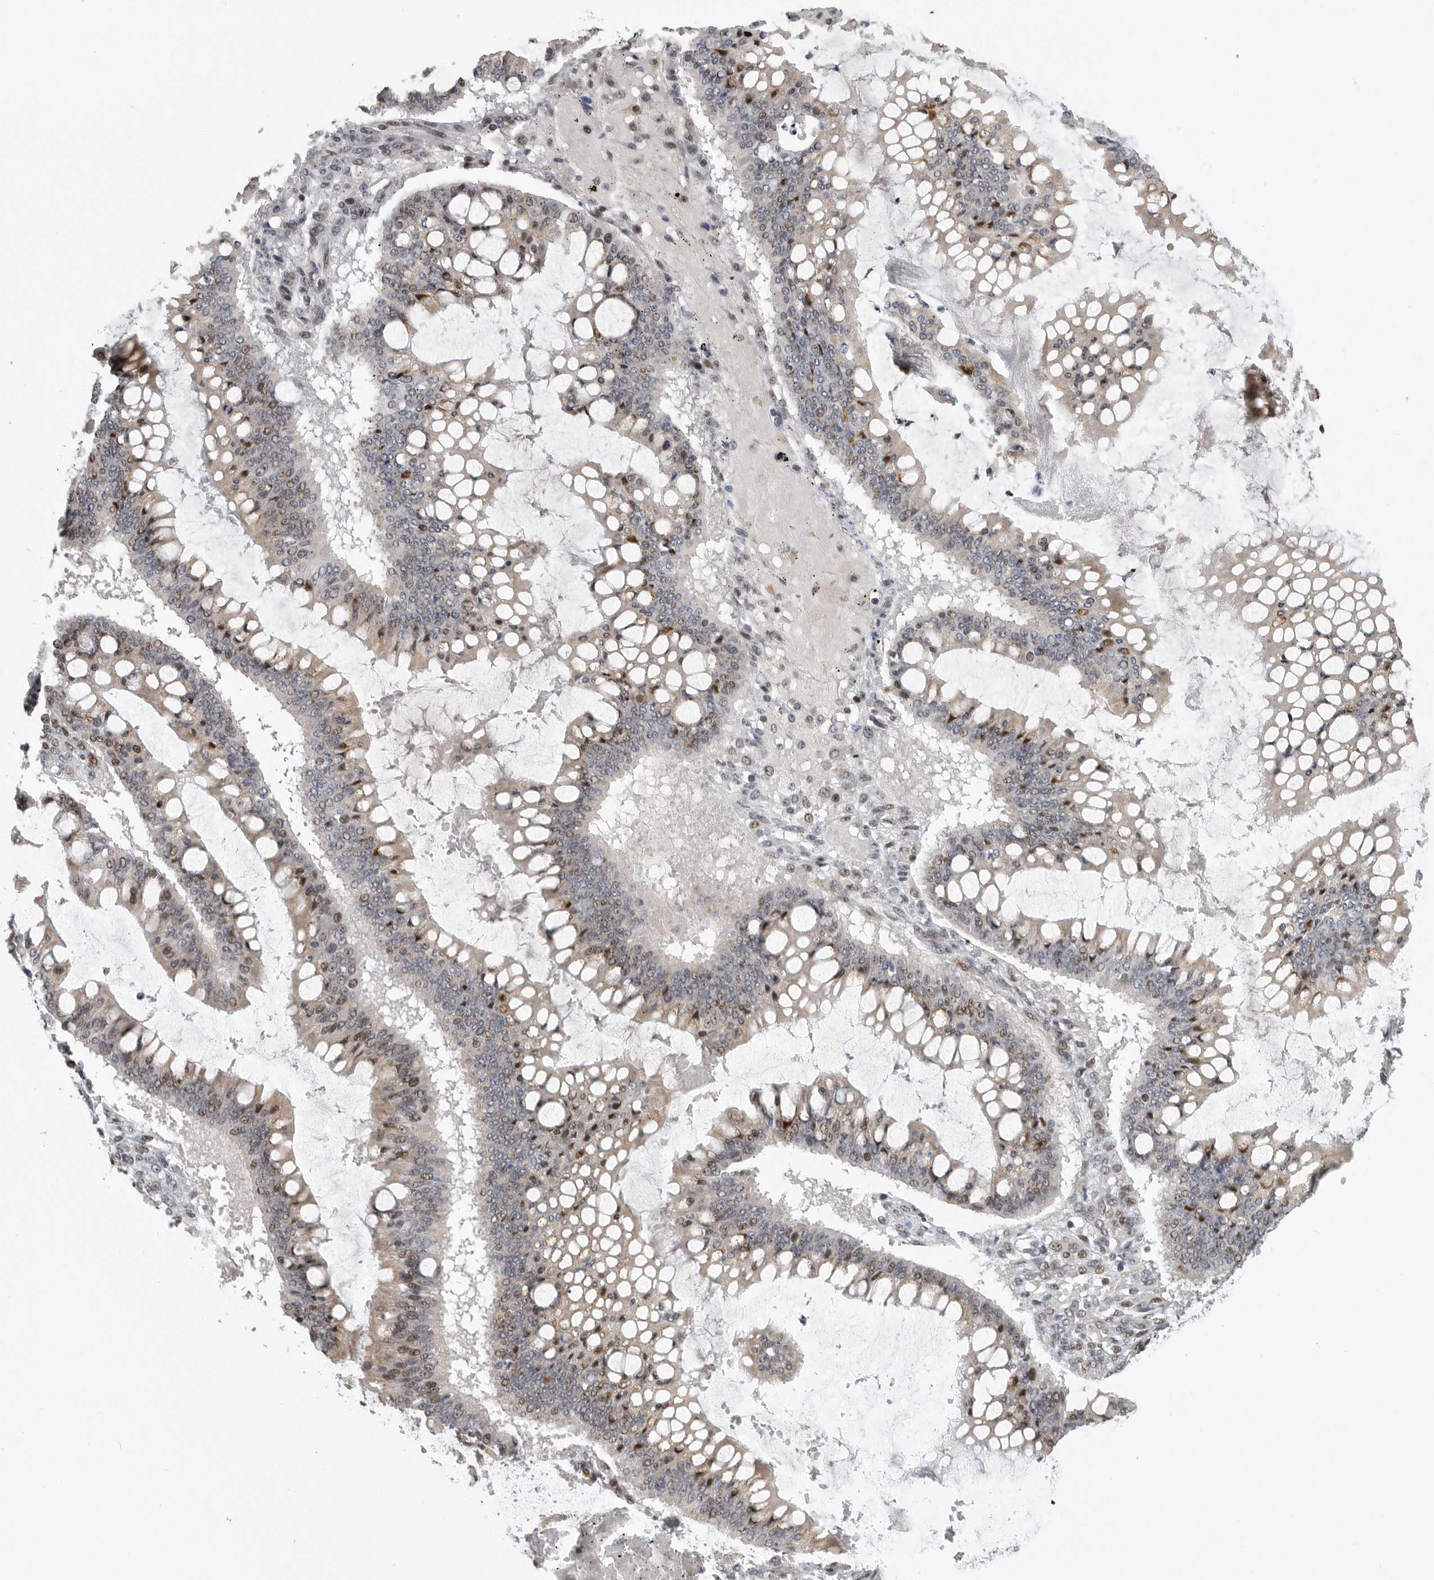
{"staining": {"intensity": "moderate", "quantity": "<25%", "location": "nuclear"}, "tissue": "ovarian cancer", "cell_type": "Tumor cells", "image_type": "cancer", "snomed": [{"axis": "morphology", "description": "Cystadenocarcinoma, mucinous, NOS"}, {"axis": "topography", "description": "Ovary"}], "caption": "This image reveals immunohistochemistry (IHC) staining of human ovarian cancer (mucinous cystadenocarcinoma), with low moderate nuclear expression in approximately <25% of tumor cells.", "gene": "PCMTD1", "patient": {"sex": "female", "age": 73}}